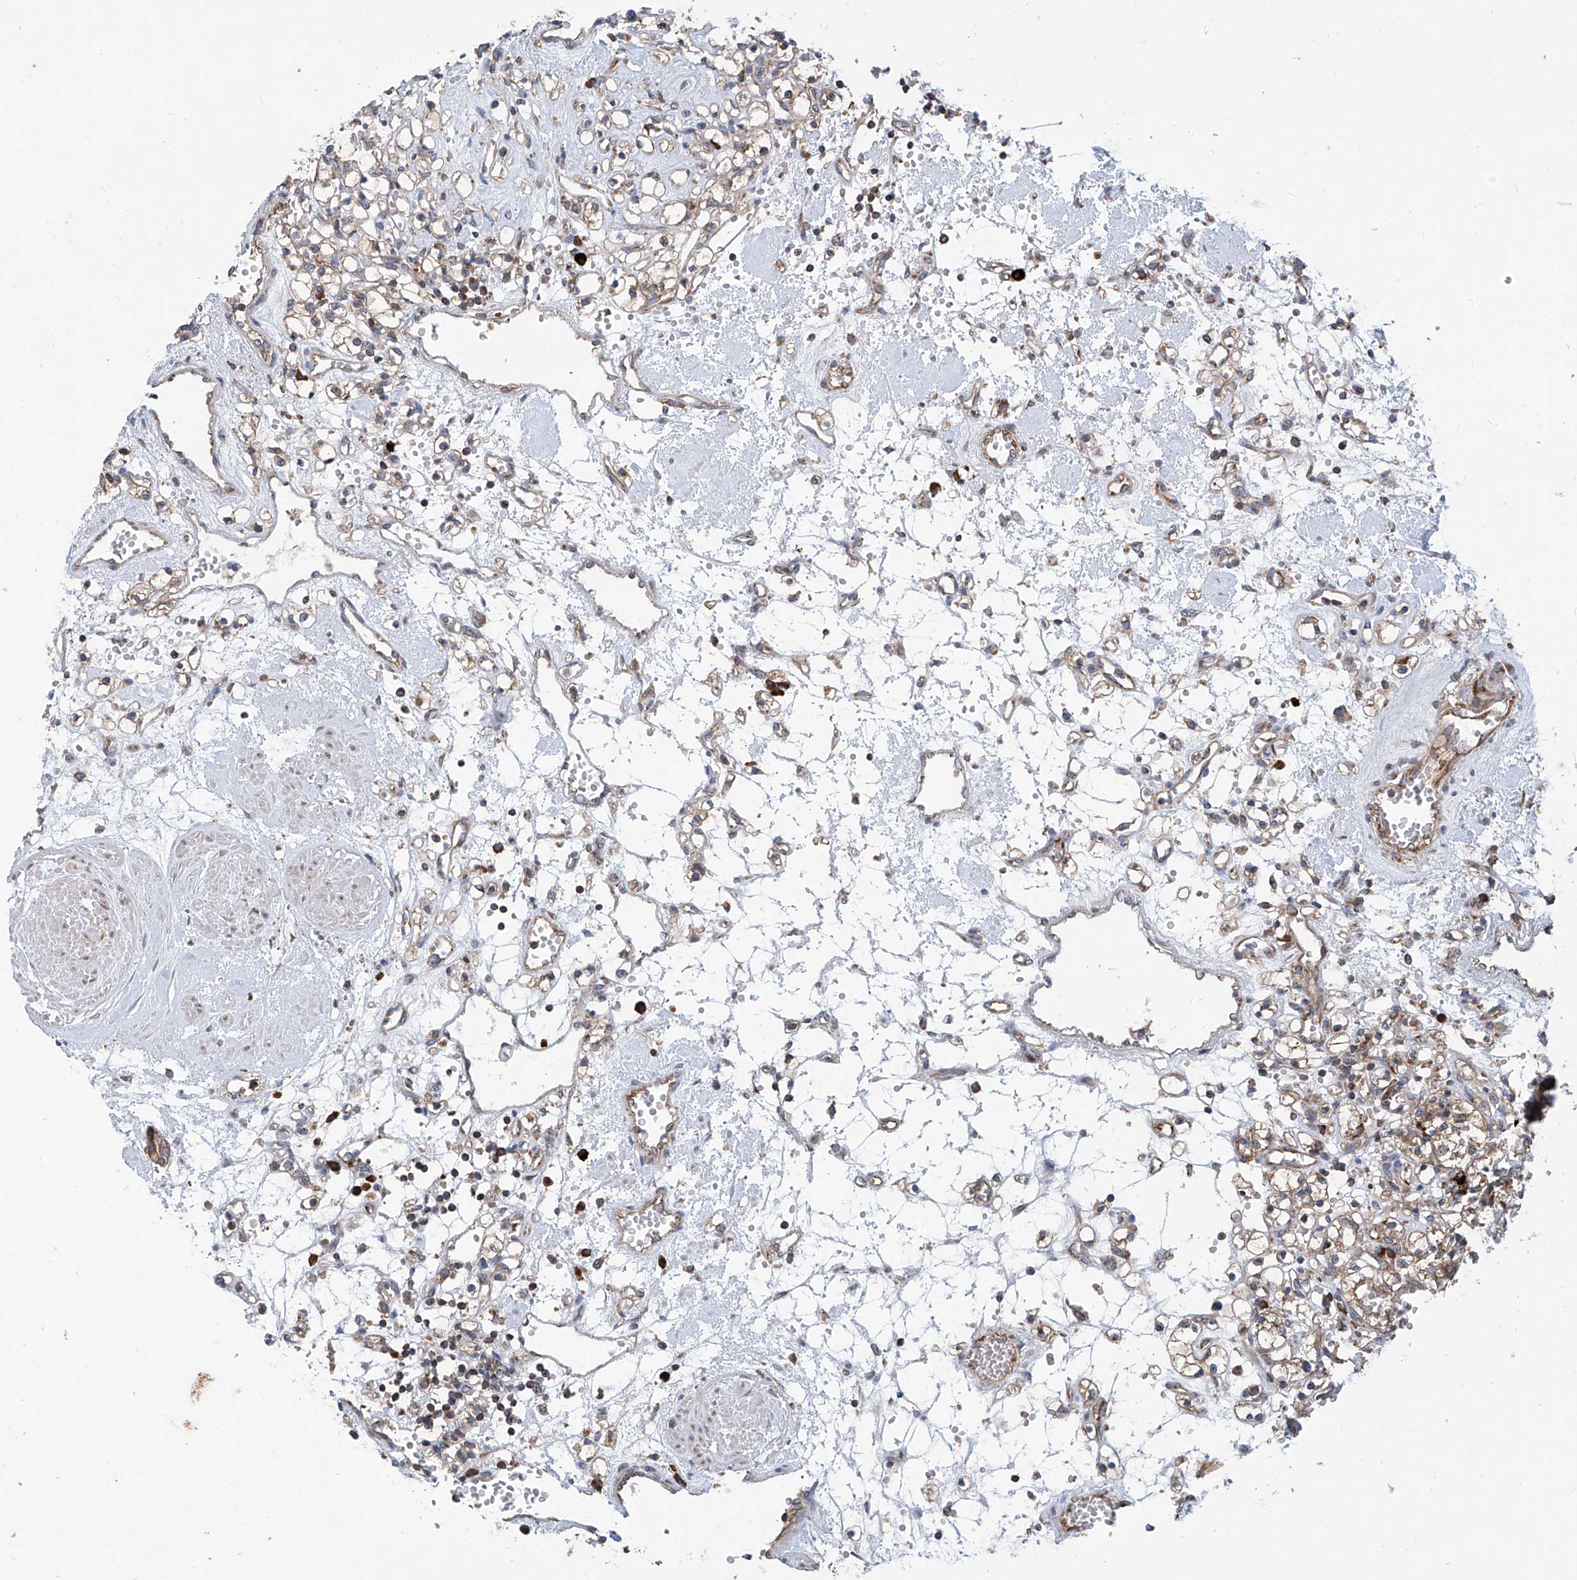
{"staining": {"intensity": "weak", "quantity": ">75%", "location": "cytoplasmic/membranous"}, "tissue": "renal cancer", "cell_type": "Tumor cells", "image_type": "cancer", "snomed": [{"axis": "morphology", "description": "Adenocarcinoma, NOS"}, {"axis": "topography", "description": "Kidney"}], "caption": "Adenocarcinoma (renal) stained for a protein shows weak cytoplasmic/membranous positivity in tumor cells. (Stains: DAB in brown, nuclei in blue, Microscopy: brightfield microscopy at high magnification).", "gene": "SENP2", "patient": {"sex": "female", "age": 59}}